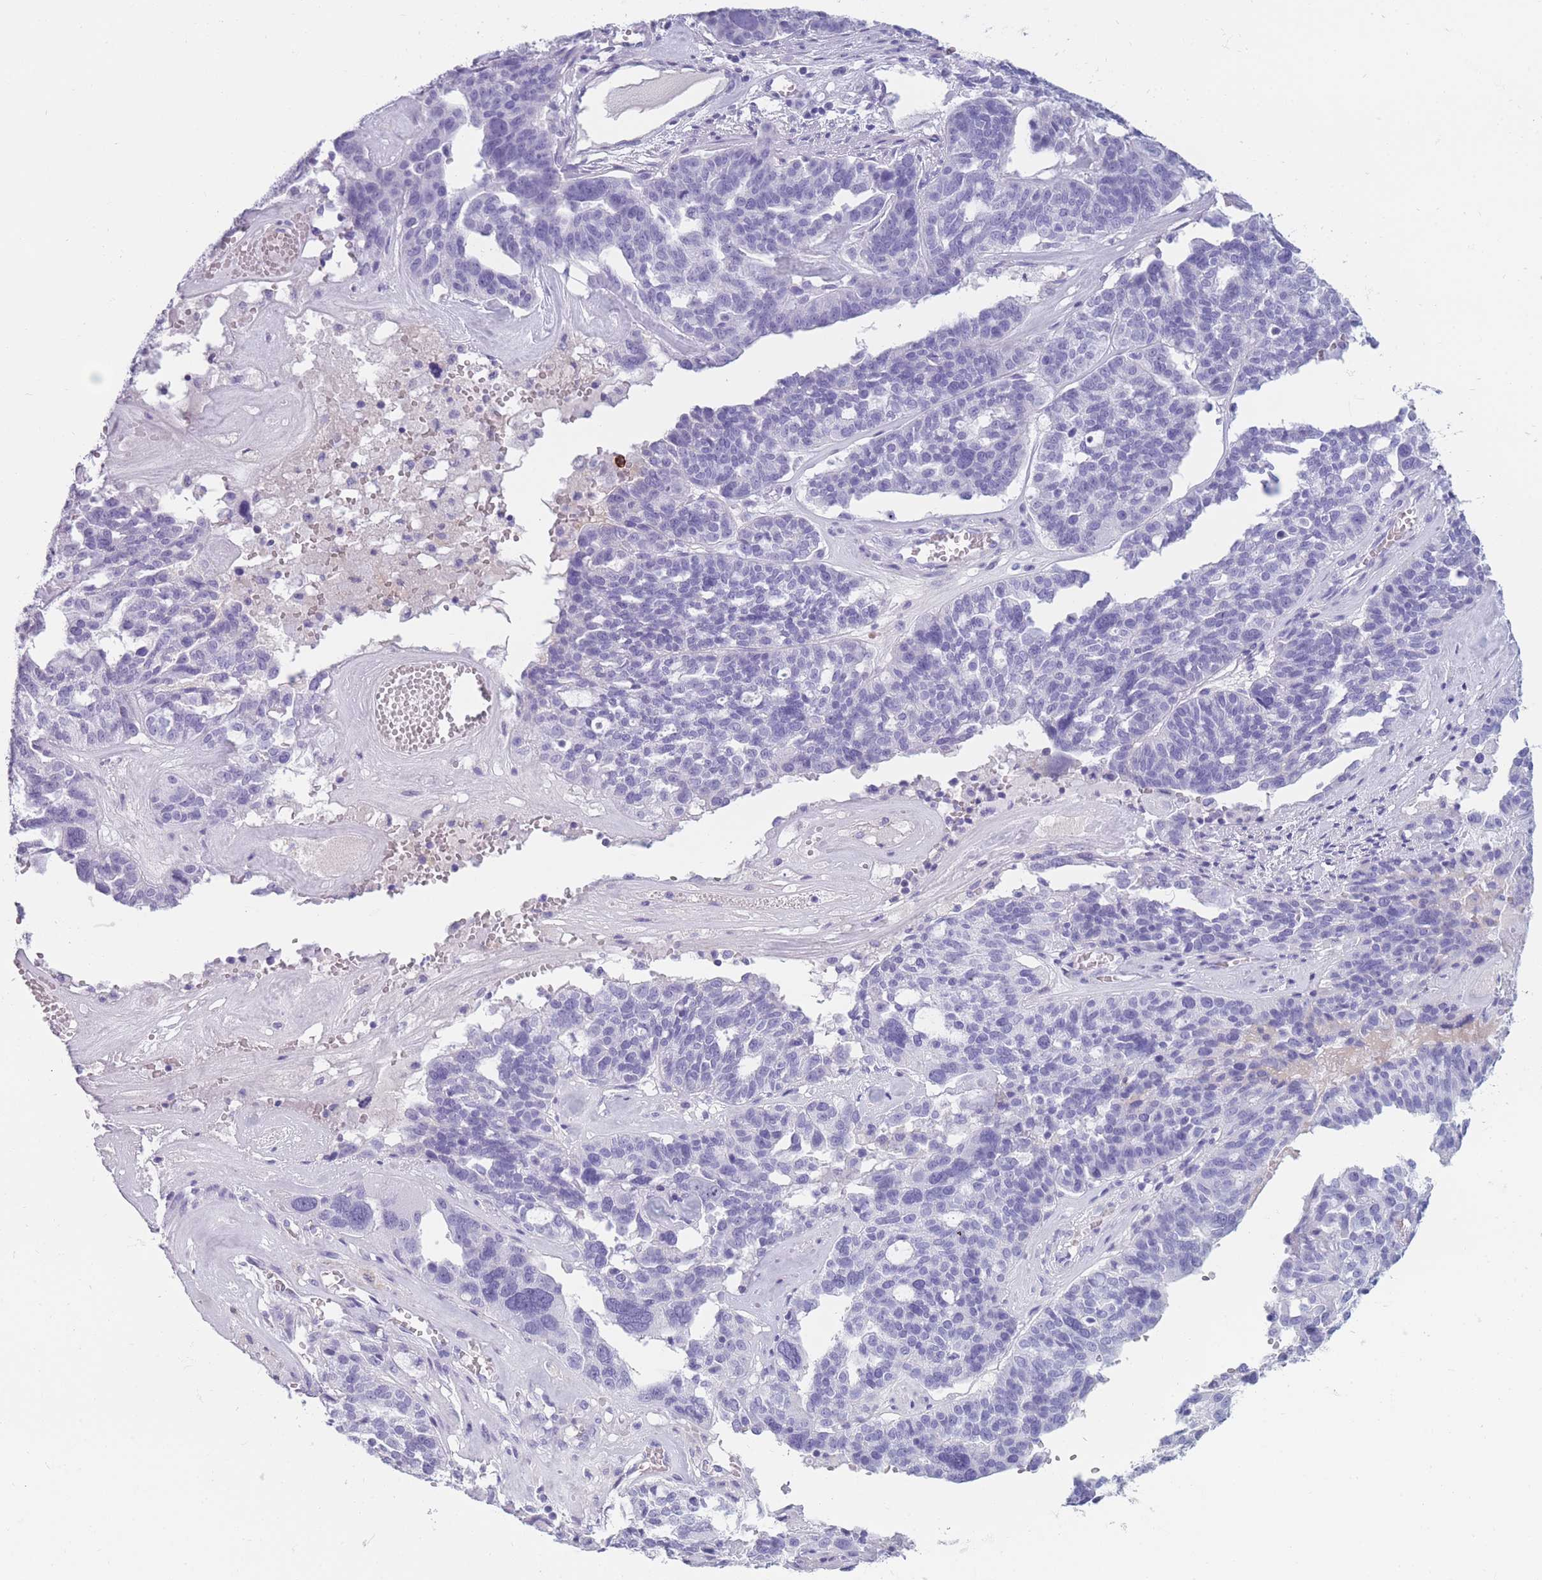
{"staining": {"intensity": "negative", "quantity": "none", "location": "none"}, "tissue": "ovarian cancer", "cell_type": "Tumor cells", "image_type": "cancer", "snomed": [{"axis": "morphology", "description": "Cystadenocarcinoma, serous, NOS"}, {"axis": "topography", "description": "Ovary"}], "caption": "Protein analysis of ovarian serous cystadenocarcinoma reveals no significant staining in tumor cells.", "gene": "TNFSF11", "patient": {"sex": "female", "age": 59}}